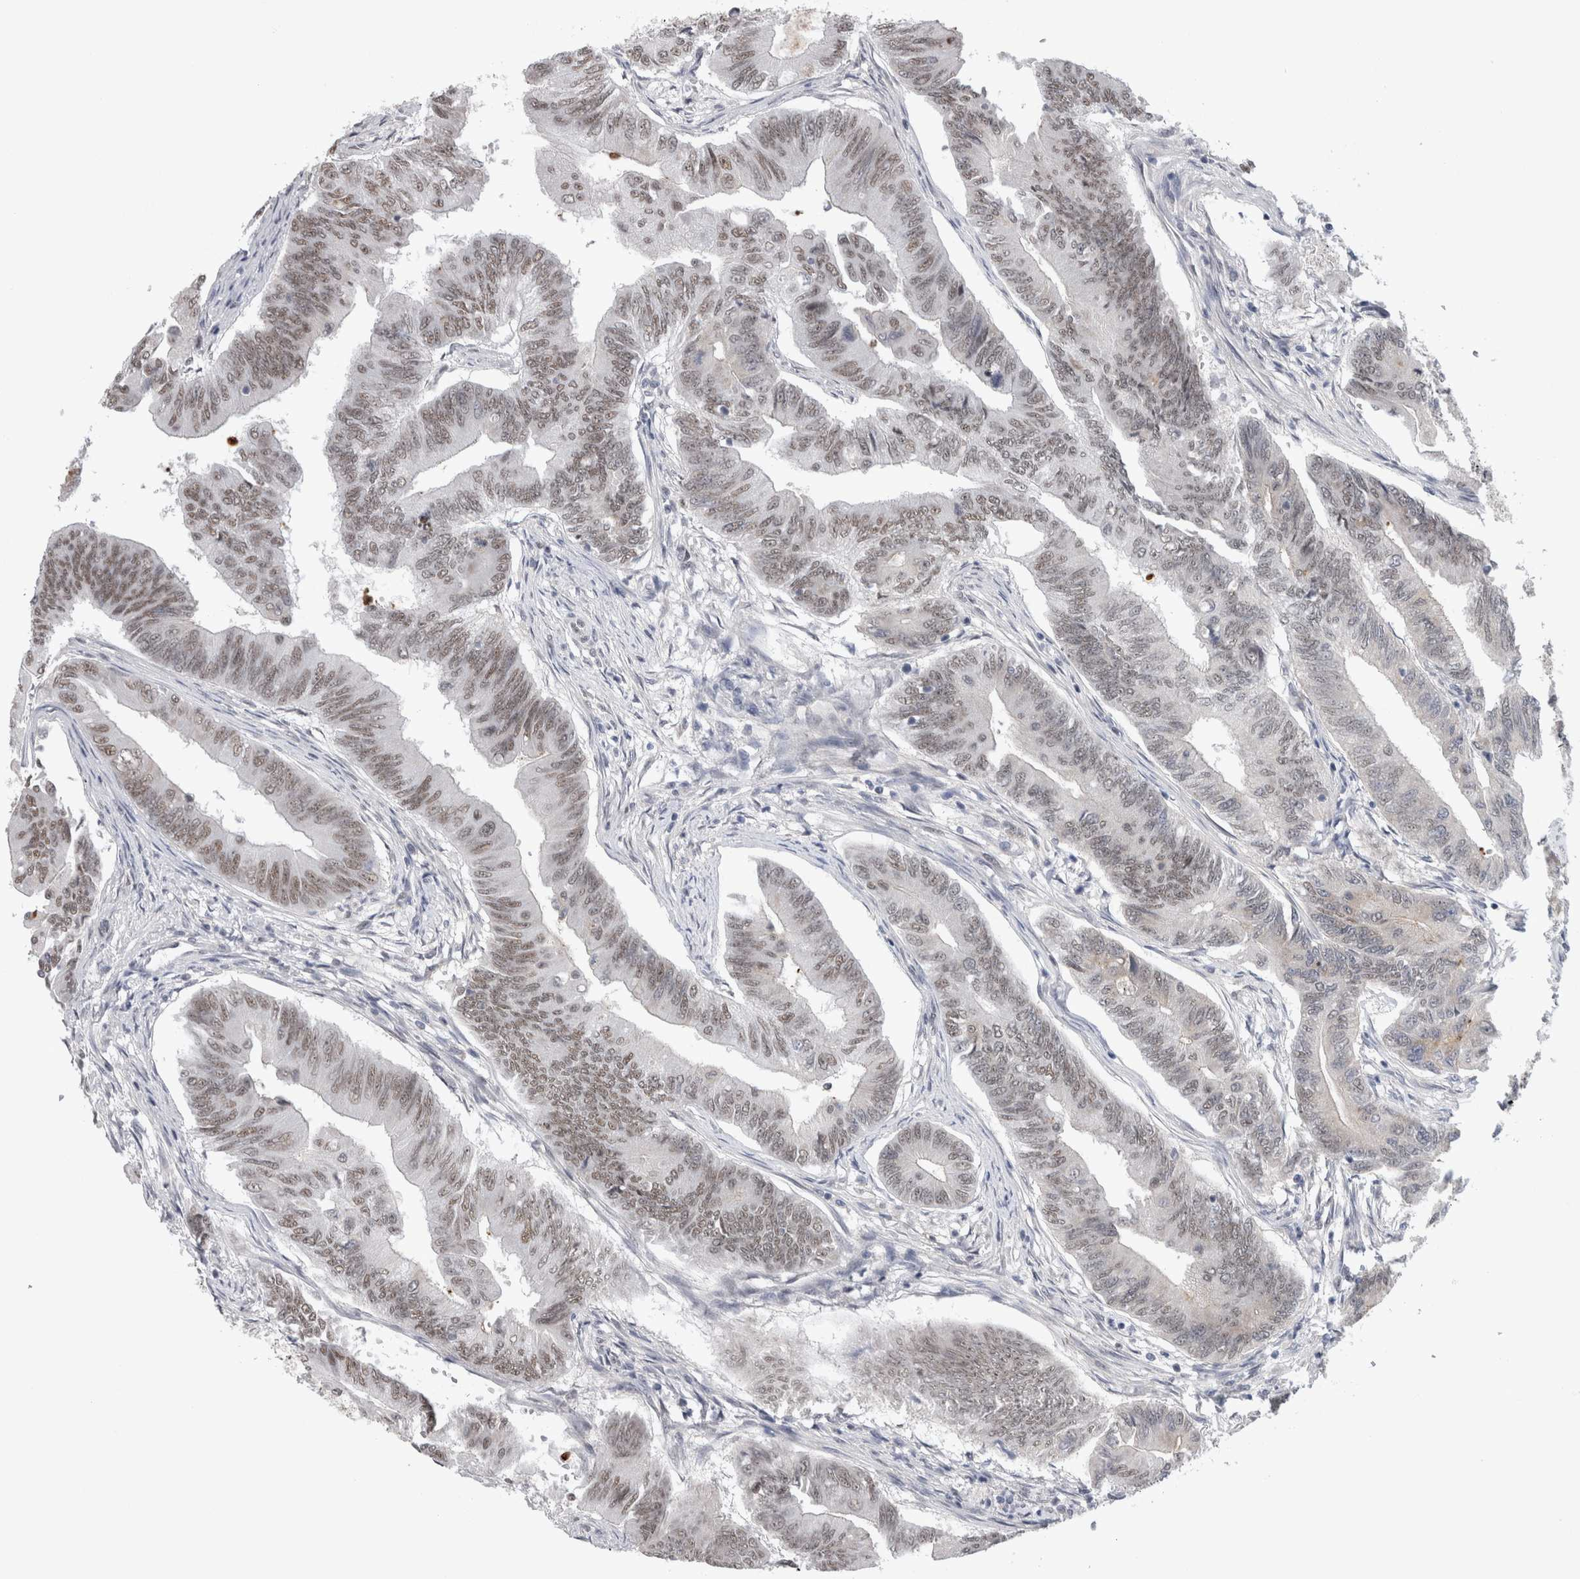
{"staining": {"intensity": "weak", "quantity": ">75%", "location": "nuclear"}, "tissue": "colorectal cancer", "cell_type": "Tumor cells", "image_type": "cancer", "snomed": [{"axis": "morphology", "description": "Adenoma, NOS"}, {"axis": "morphology", "description": "Adenocarcinoma, NOS"}, {"axis": "topography", "description": "Colon"}], "caption": "IHC image of neoplastic tissue: human colorectal cancer (adenocarcinoma) stained using IHC shows low levels of weak protein expression localized specifically in the nuclear of tumor cells, appearing as a nuclear brown color.", "gene": "API5", "patient": {"sex": "male", "age": 79}}